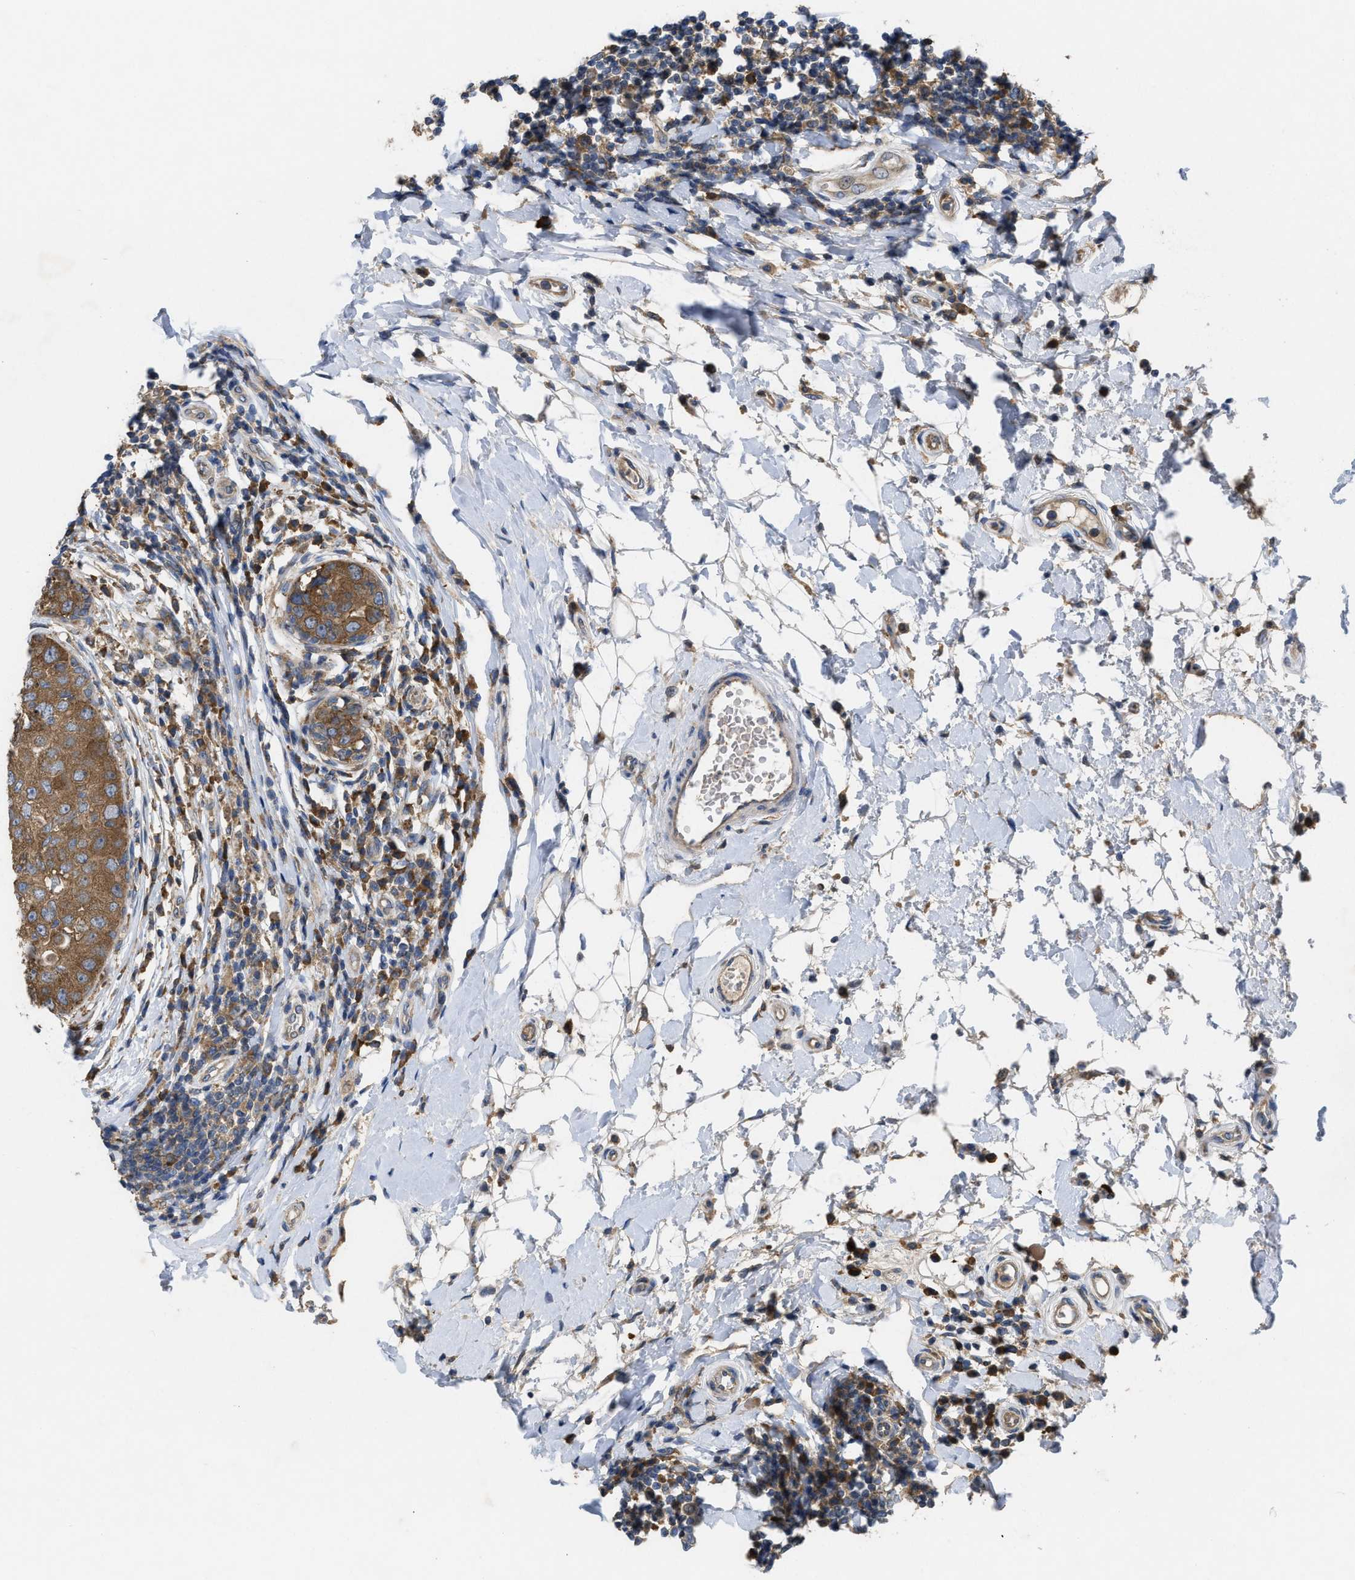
{"staining": {"intensity": "moderate", "quantity": ">75%", "location": "cytoplasmic/membranous"}, "tissue": "breast cancer", "cell_type": "Tumor cells", "image_type": "cancer", "snomed": [{"axis": "morphology", "description": "Duct carcinoma"}, {"axis": "topography", "description": "Breast"}], "caption": "Breast infiltrating ductal carcinoma stained for a protein (brown) exhibits moderate cytoplasmic/membranous positive positivity in about >75% of tumor cells.", "gene": "TMEM131", "patient": {"sex": "female", "age": 27}}